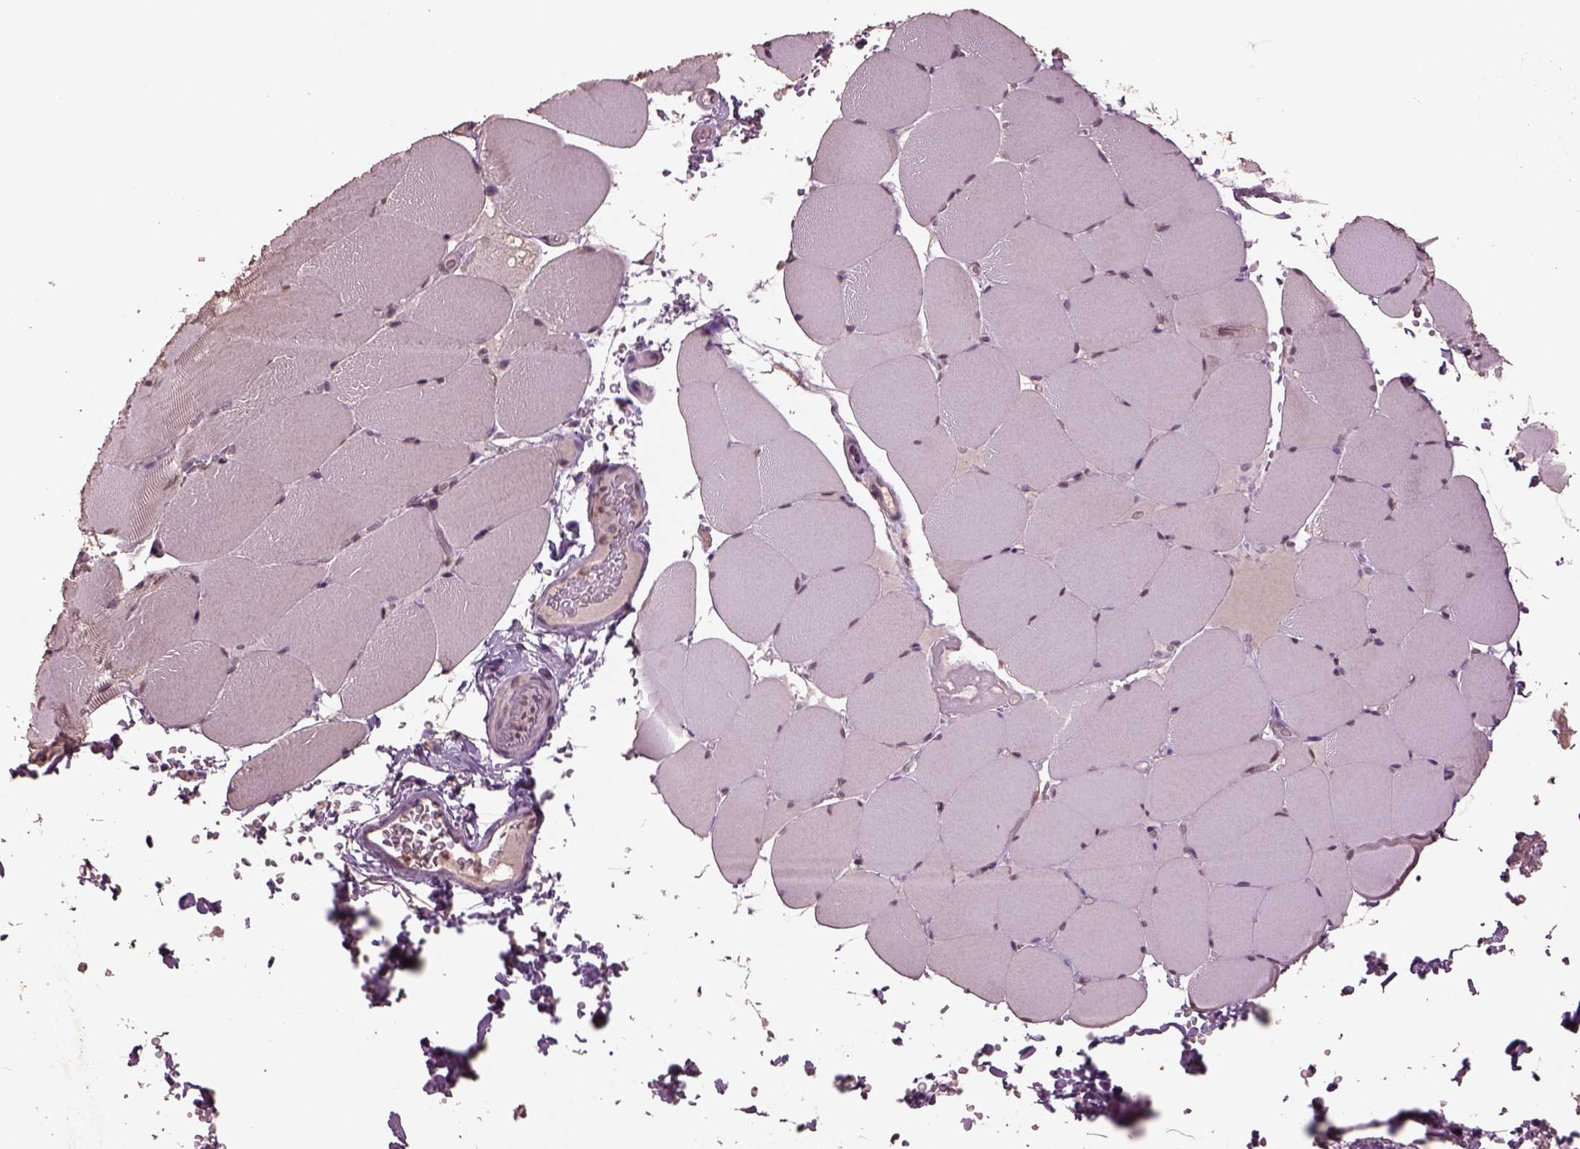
{"staining": {"intensity": "negative", "quantity": "none", "location": "none"}, "tissue": "skeletal muscle", "cell_type": "Myocytes", "image_type": "normal", "snomed": [{"axis": "morphology", "description": "Normal tissue, NOS"}, {"axis": "topography", "description": "Skeletal muscle"}], "caption": "The photomicrograph shows no significant positivity in myocytes of skeletal muscle.", "gene": "CPT1C", "patient": {"sex": "female", "age": 37}}